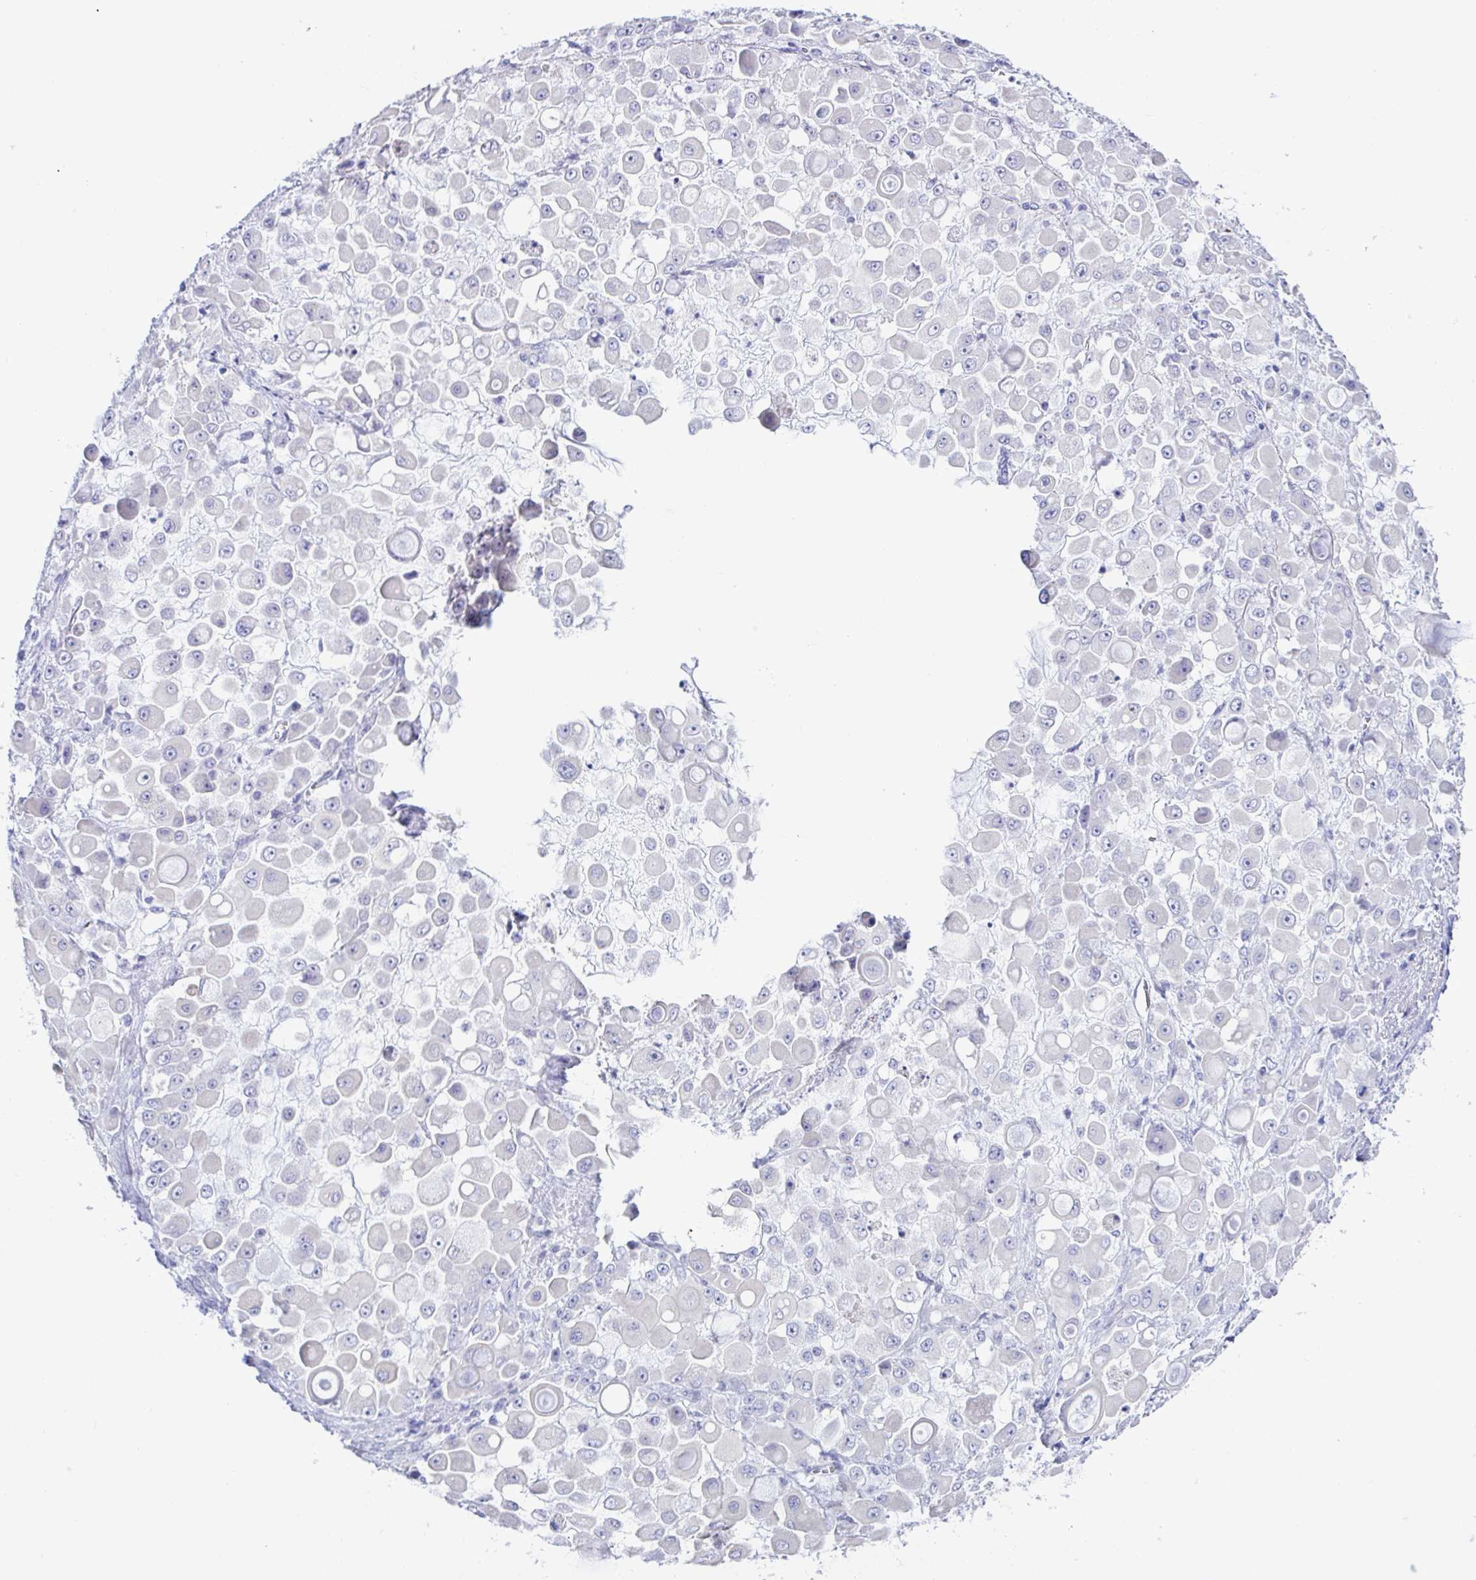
{"staining": {"intensity": "negative", "quantity": "none", "location": "none"}, "tissue": "stomach cancer", "cell_type": "Tumor cells", "image_type": "cancer", "snomed": [{"axis": "morphology", "description": "Adenocarcinoma, NOS"}, {"axis": "topography", "description": "Stomach"}], "caption": "Tumor cells are negative for protein expression in human adenocarcinoma (stomach).", "gene": "MED11", "patient": {"sex": "female", "age": 76}}